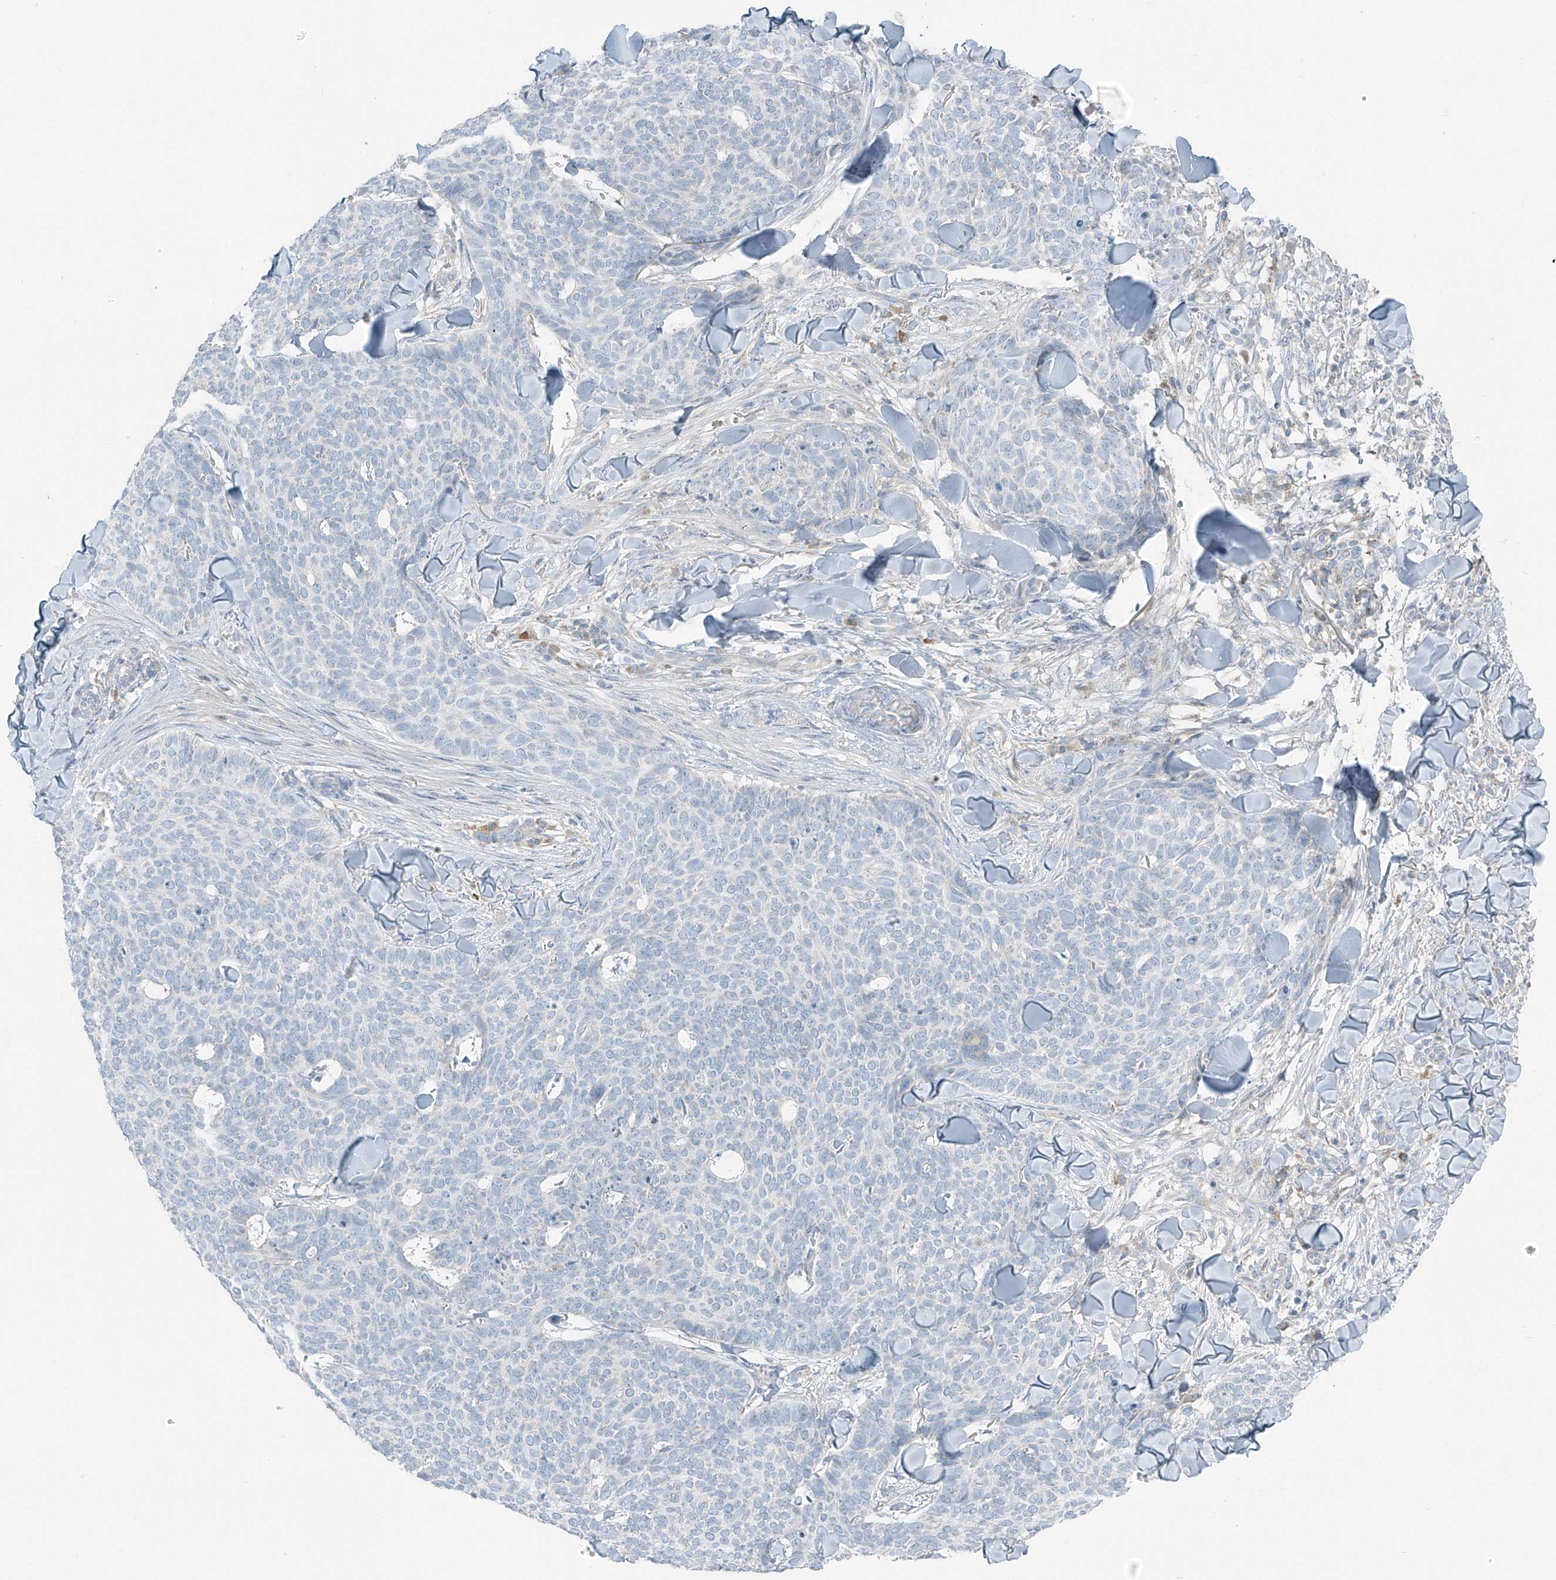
{"staining": {"intensity": "negative", "quantity": "none", "location": "none"}, "tissue": "skin cancer", "cell_type": "Tumor cells", "image_type": "cancer", "snomed": [{"axis": "morphology", "description": "Normal tissue, NOS"}, {"axis": "morphology", "description": "Basal cell carcinoma"}, {"axis": "topography", "description": "Skin"}], "caption": "High magnification brightfield microscopy of basal cell carcinoma (skin) stained with DAB (3,3'-diaminobenzidine) (brown) and counterstained with hematoxylin (blue): tumor cells show no significant staining. (Immunohistochemistry, brightfield microscopy, high magnification).", "gene": "FAM131C", "patient": {"sex": "male", "age": 50}}